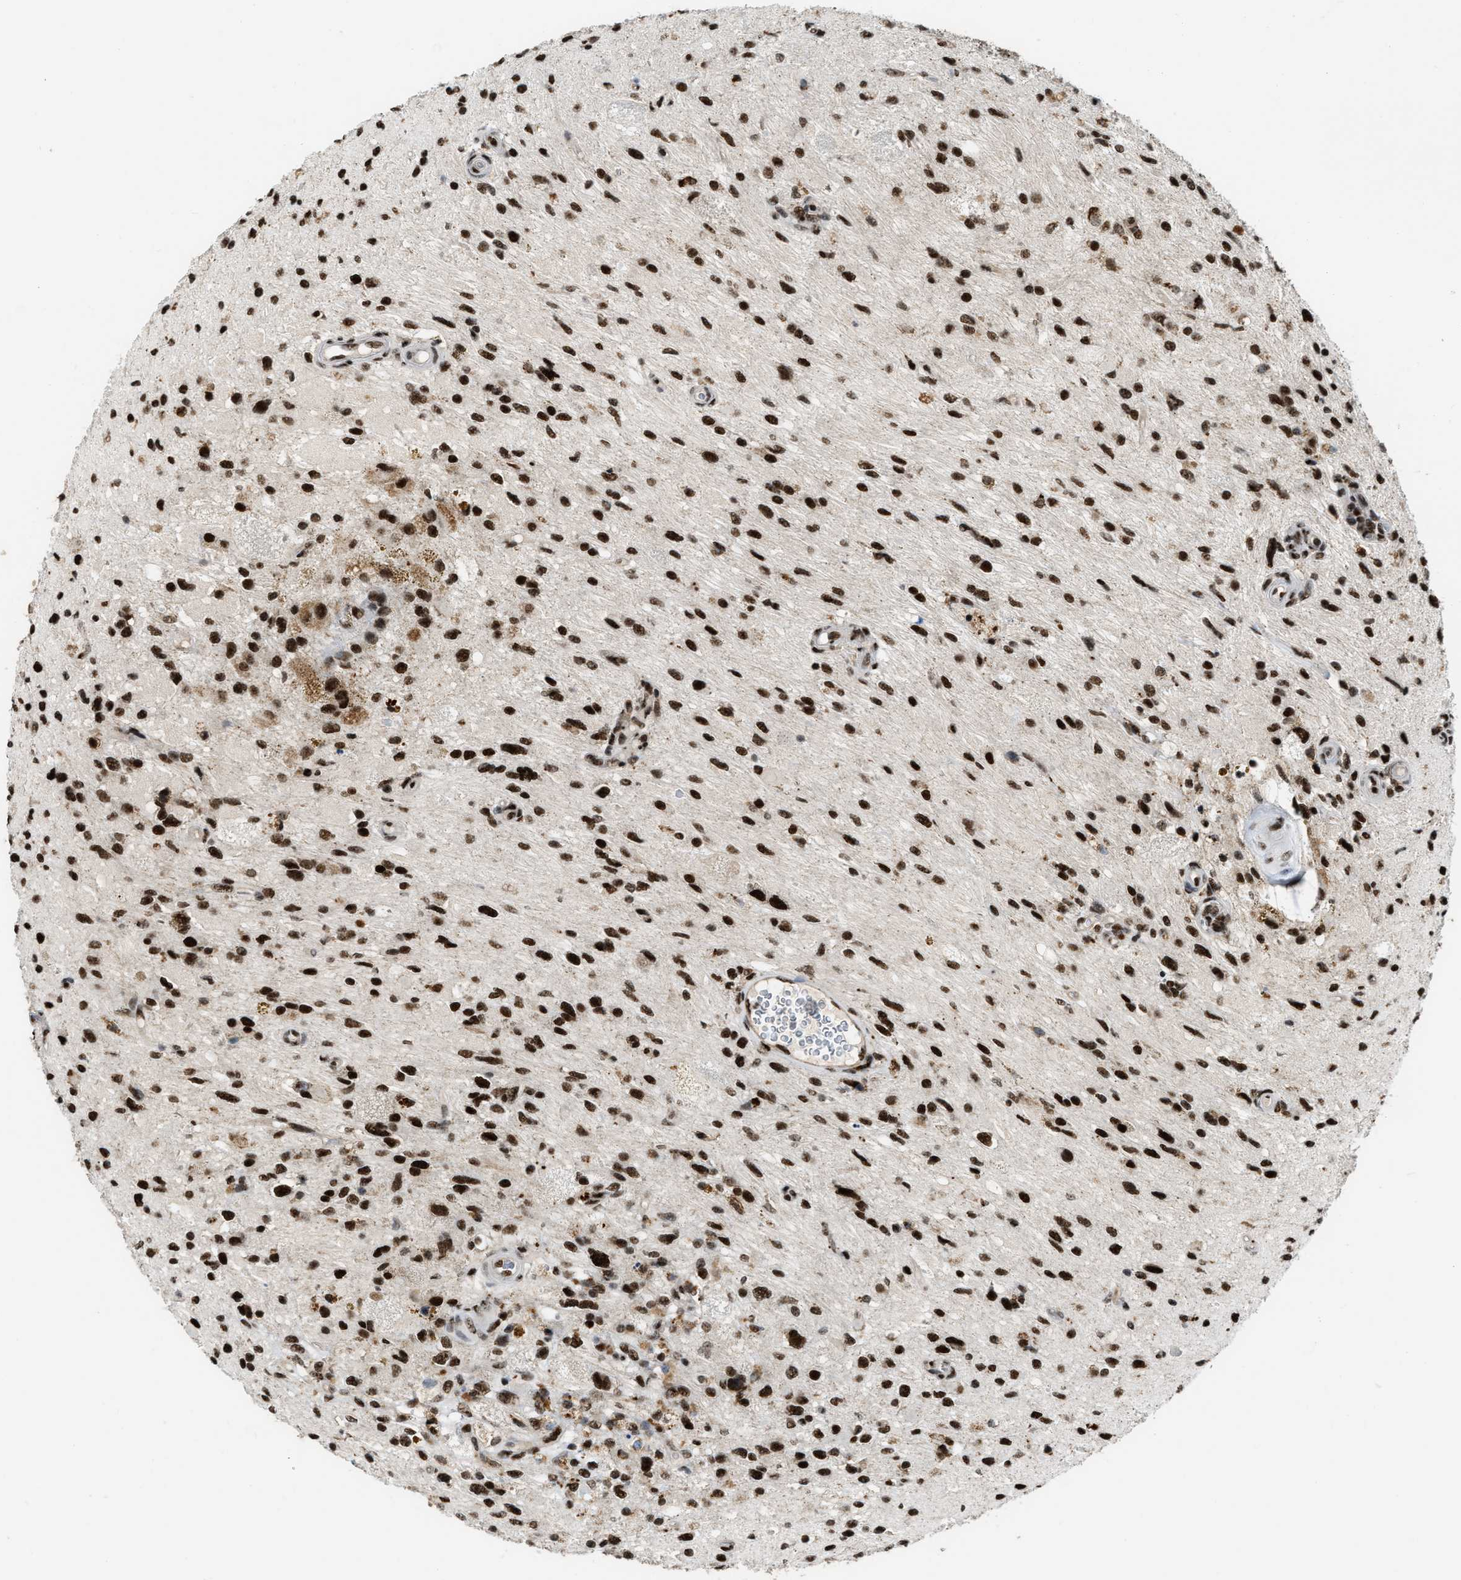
{"staining": {"intensity": "strong", "quantity": ">75%", "location": "cytoplasmic/membranous,nuclear"}, "tissue": "glioma", "cell_type": "Tumor cells", "image_type": "cancer", "snomed": [{"axis": "morphology", "description": "Glioma, malignant, High grade"}, {"axis": "topography", "description": "Brain"}], "caption": "There is high levels of strong cytoplasmic/membranous and nuclear positivity in tumor cells of malignant glioma (high-grade), as demonstrated by immunohistochemical staining (brown color).", "gene": "NUMA1", "patient": {"sex": "male", "age": 33}}